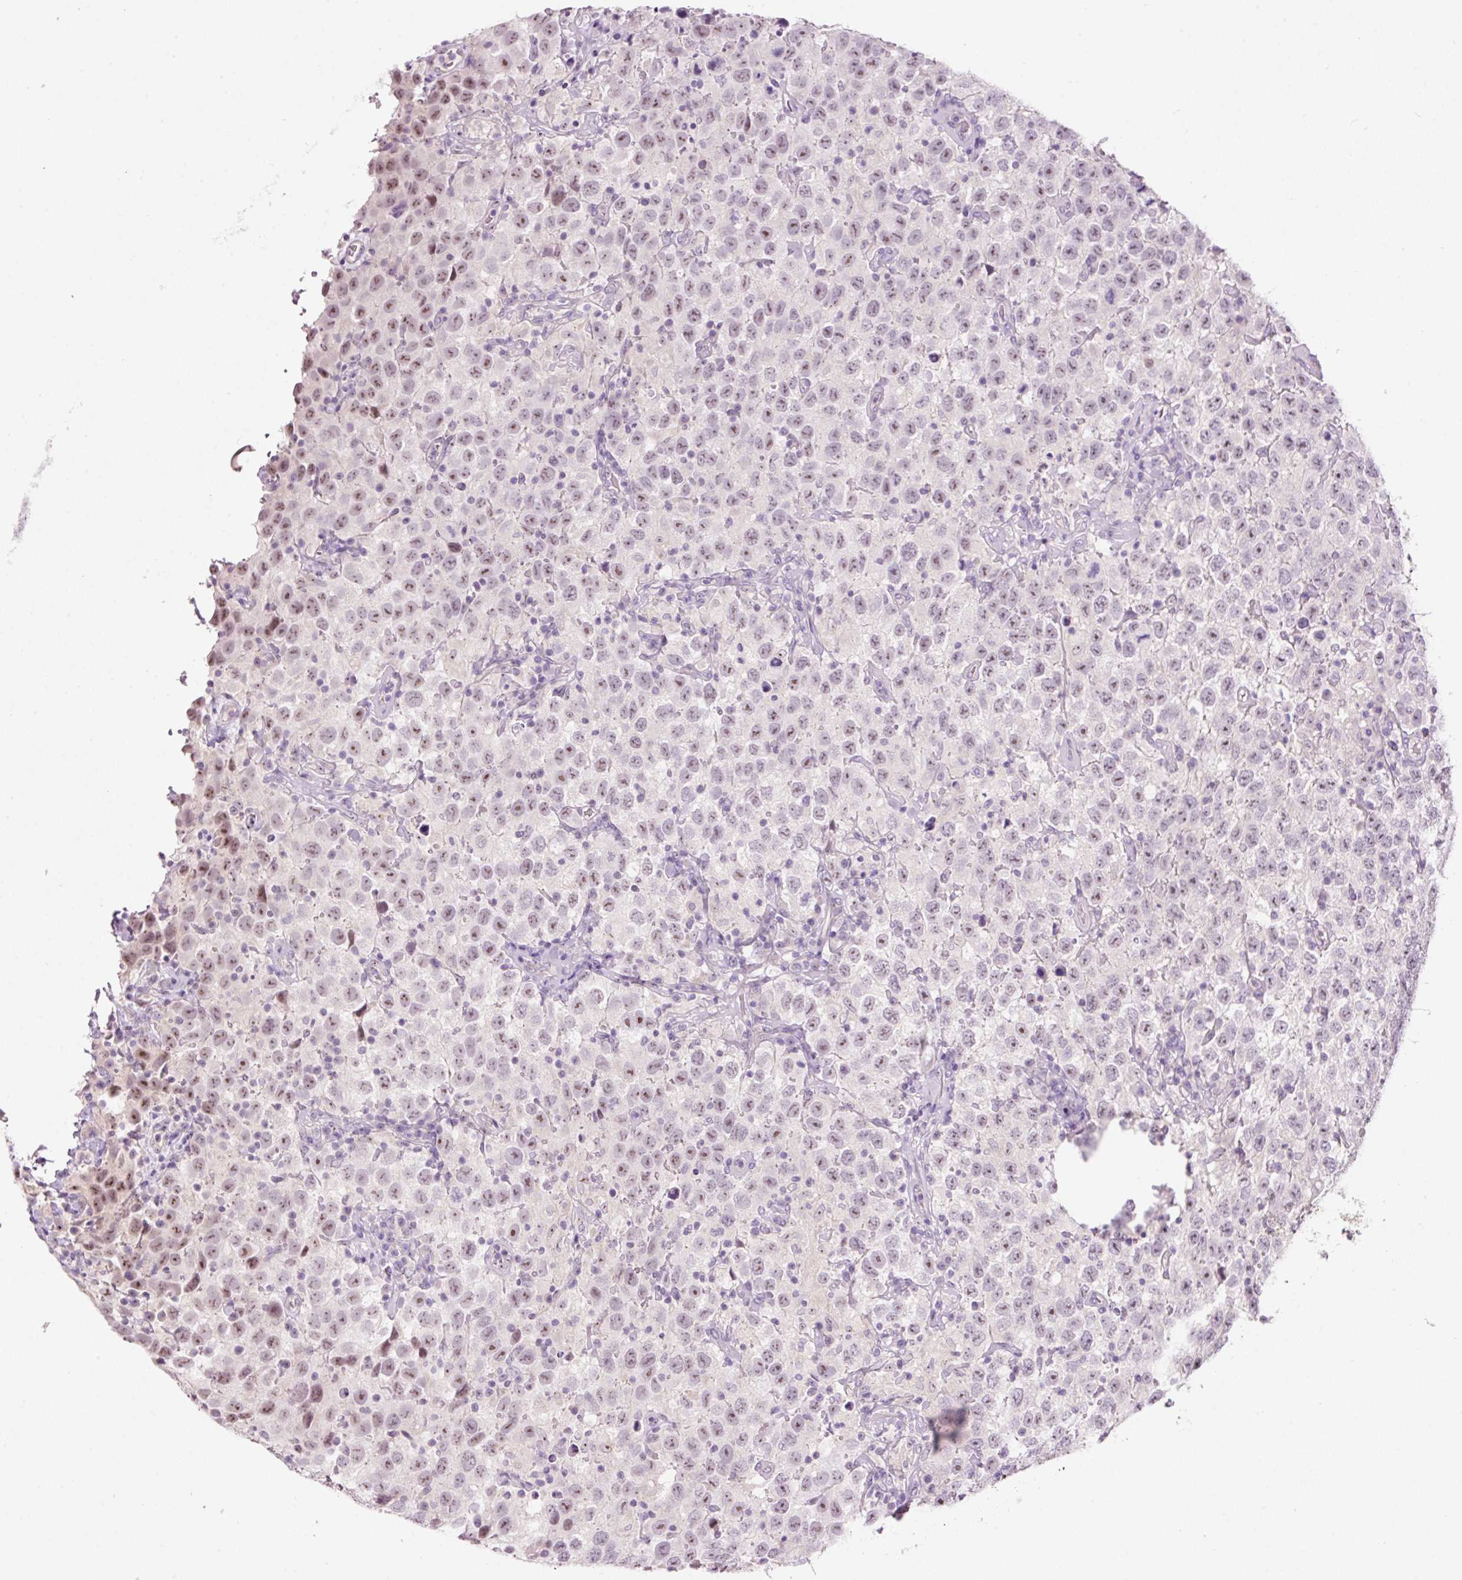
{"staining": {"intensity": "weak", "quantity": "25%-75%", "location": "nuclear"}, "tissue": "testis cancer", "cell_type": "Tumor cells", "image_type": "cancer", "snomed": [{"axis": "morphology", "description": "Seminoma, NOS"}, {"axis": "topography", "description": "Testis"}], "caption": "There is low levels of weak nuclear staining in tumor cells of testis cancer (seminoma), as demonstrated by immunohistochemical staining (brown color).", "gene": "GCG", "patient": {"sex": "male", "age": 41}}